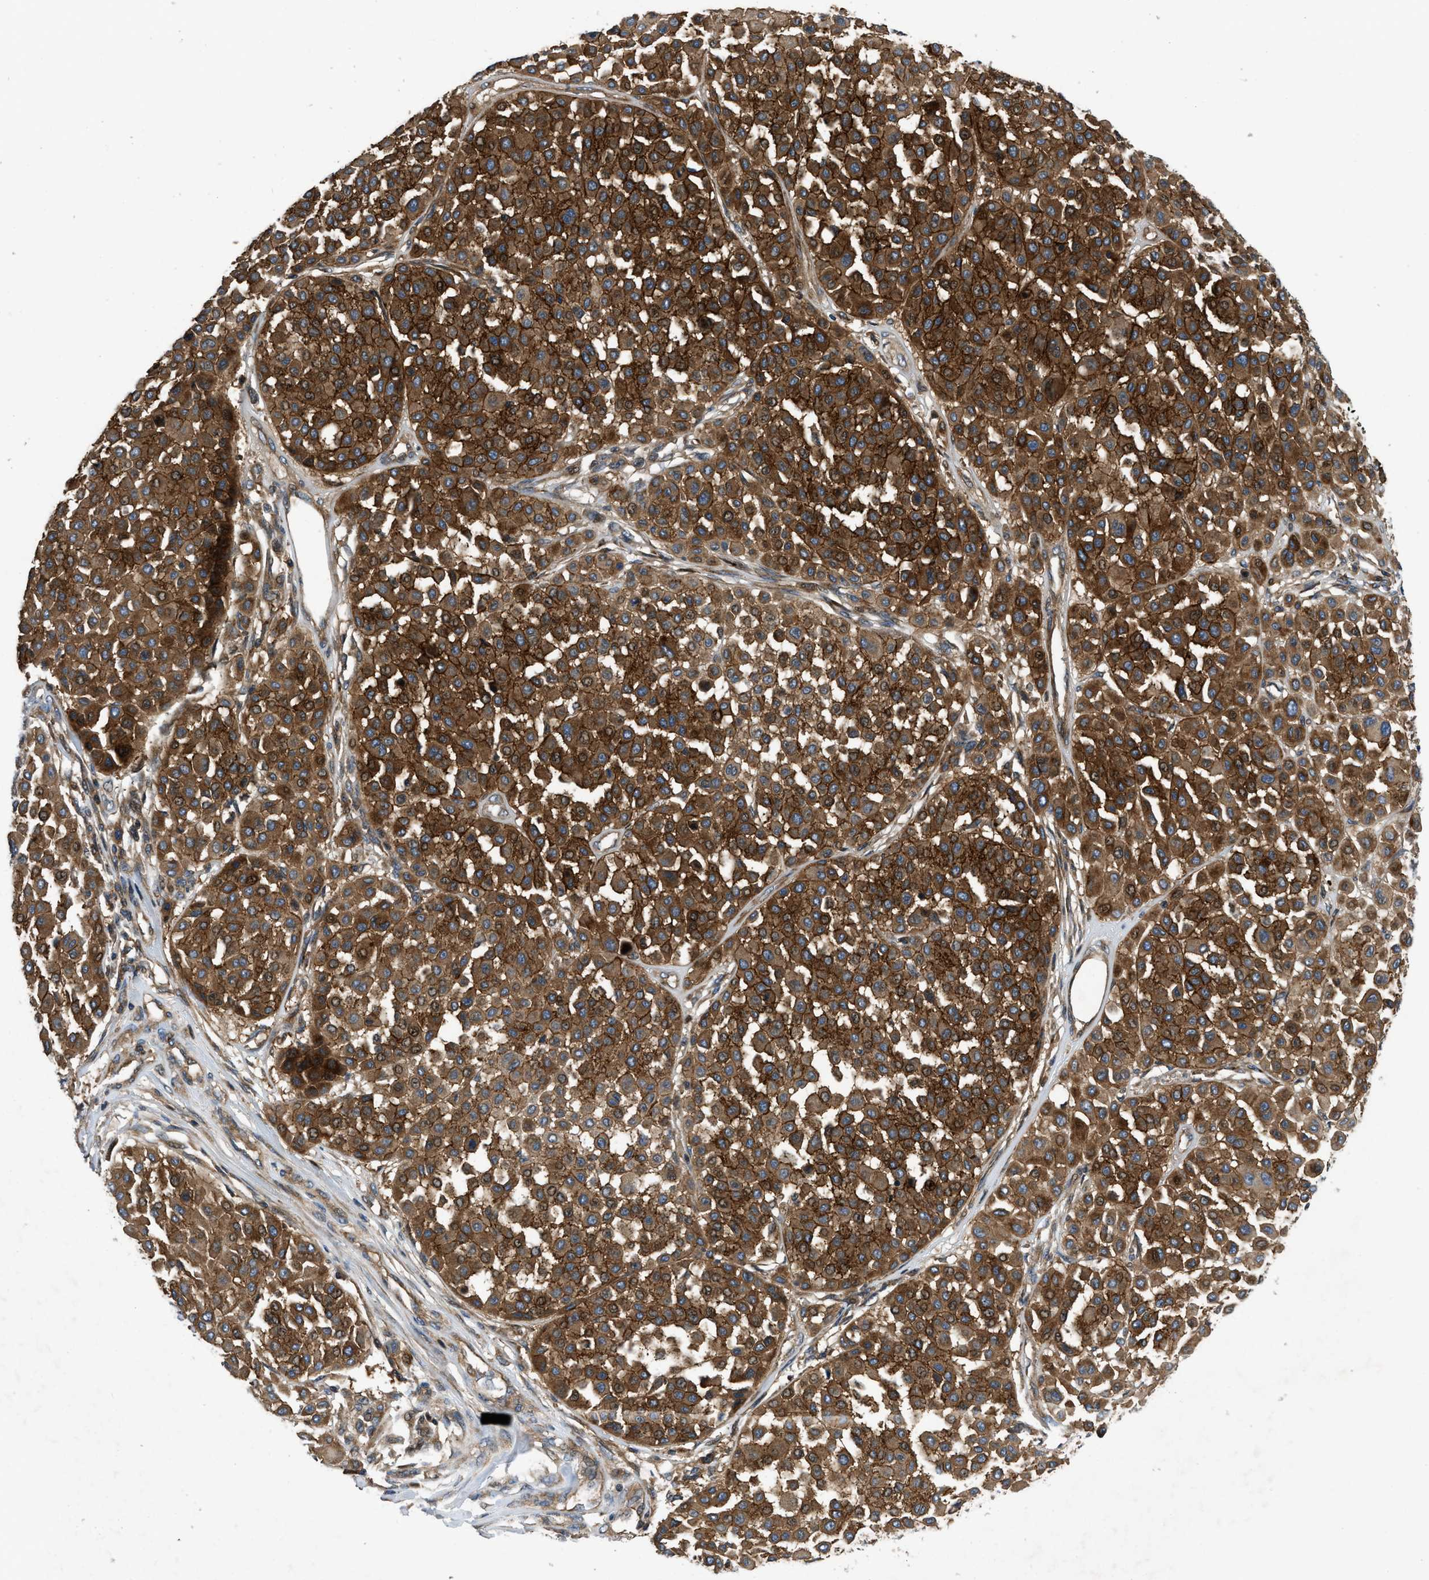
{"staining": {"intensity": "strong", "quantity": ">75%", "location": "cytoplasmic/membranous"}, "tissue": "melanoma", "cell_type": "Tumor cells", "image_type": "cancer", "snomed": [{"axis": "morphology", "description": "Malignant melanoma, Metastatic site"}, {"axis": "topography", "description": "Soft tissue"}], "caption": "High-power microscopy captured an IHC histopathology image of melanoma, revealing strong cytoplasmic/membranous staining in approximately >75% of tumor cells.", "gene": "CNNM3", "patient": {"sex": "male", "age": 41}}